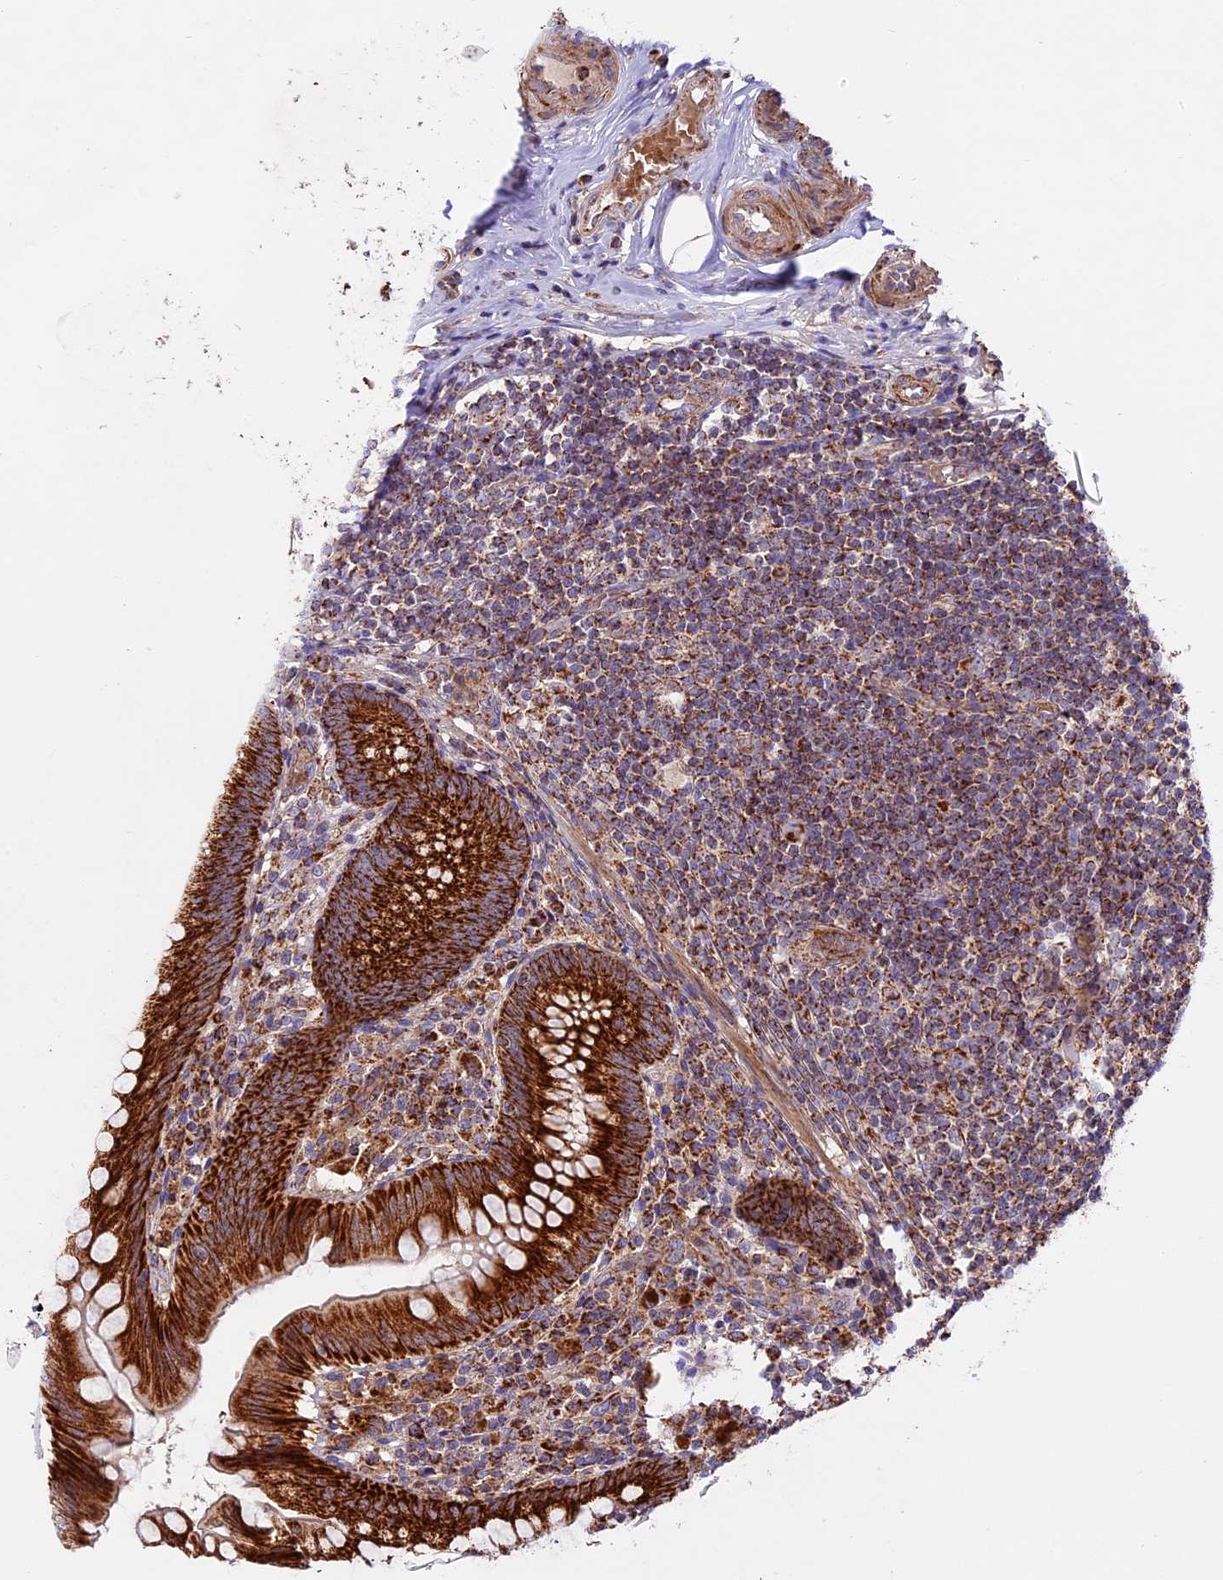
{"staining": {"intensity": "strong", "quantity": ">75%", "location": "cytoplasmic/membranous"}, "tissue": "appendix", "cell_type": "Glandular cells", "image_type": "normal", "snomed": [{"axis": "morphology", "description": "Normal tissue, NOS"}, {"axis": "topography", "description": "Appendix"}], "caption": "A brown stain shows strong cytoplasmic/membranous expression of a protein in glandular cells of unremarkable human appendix. (Brightfield microscopy of DAB IHC at high magnification).", "gene": "NDUFA8", "patient": {"sex": "male", "age": 55}}